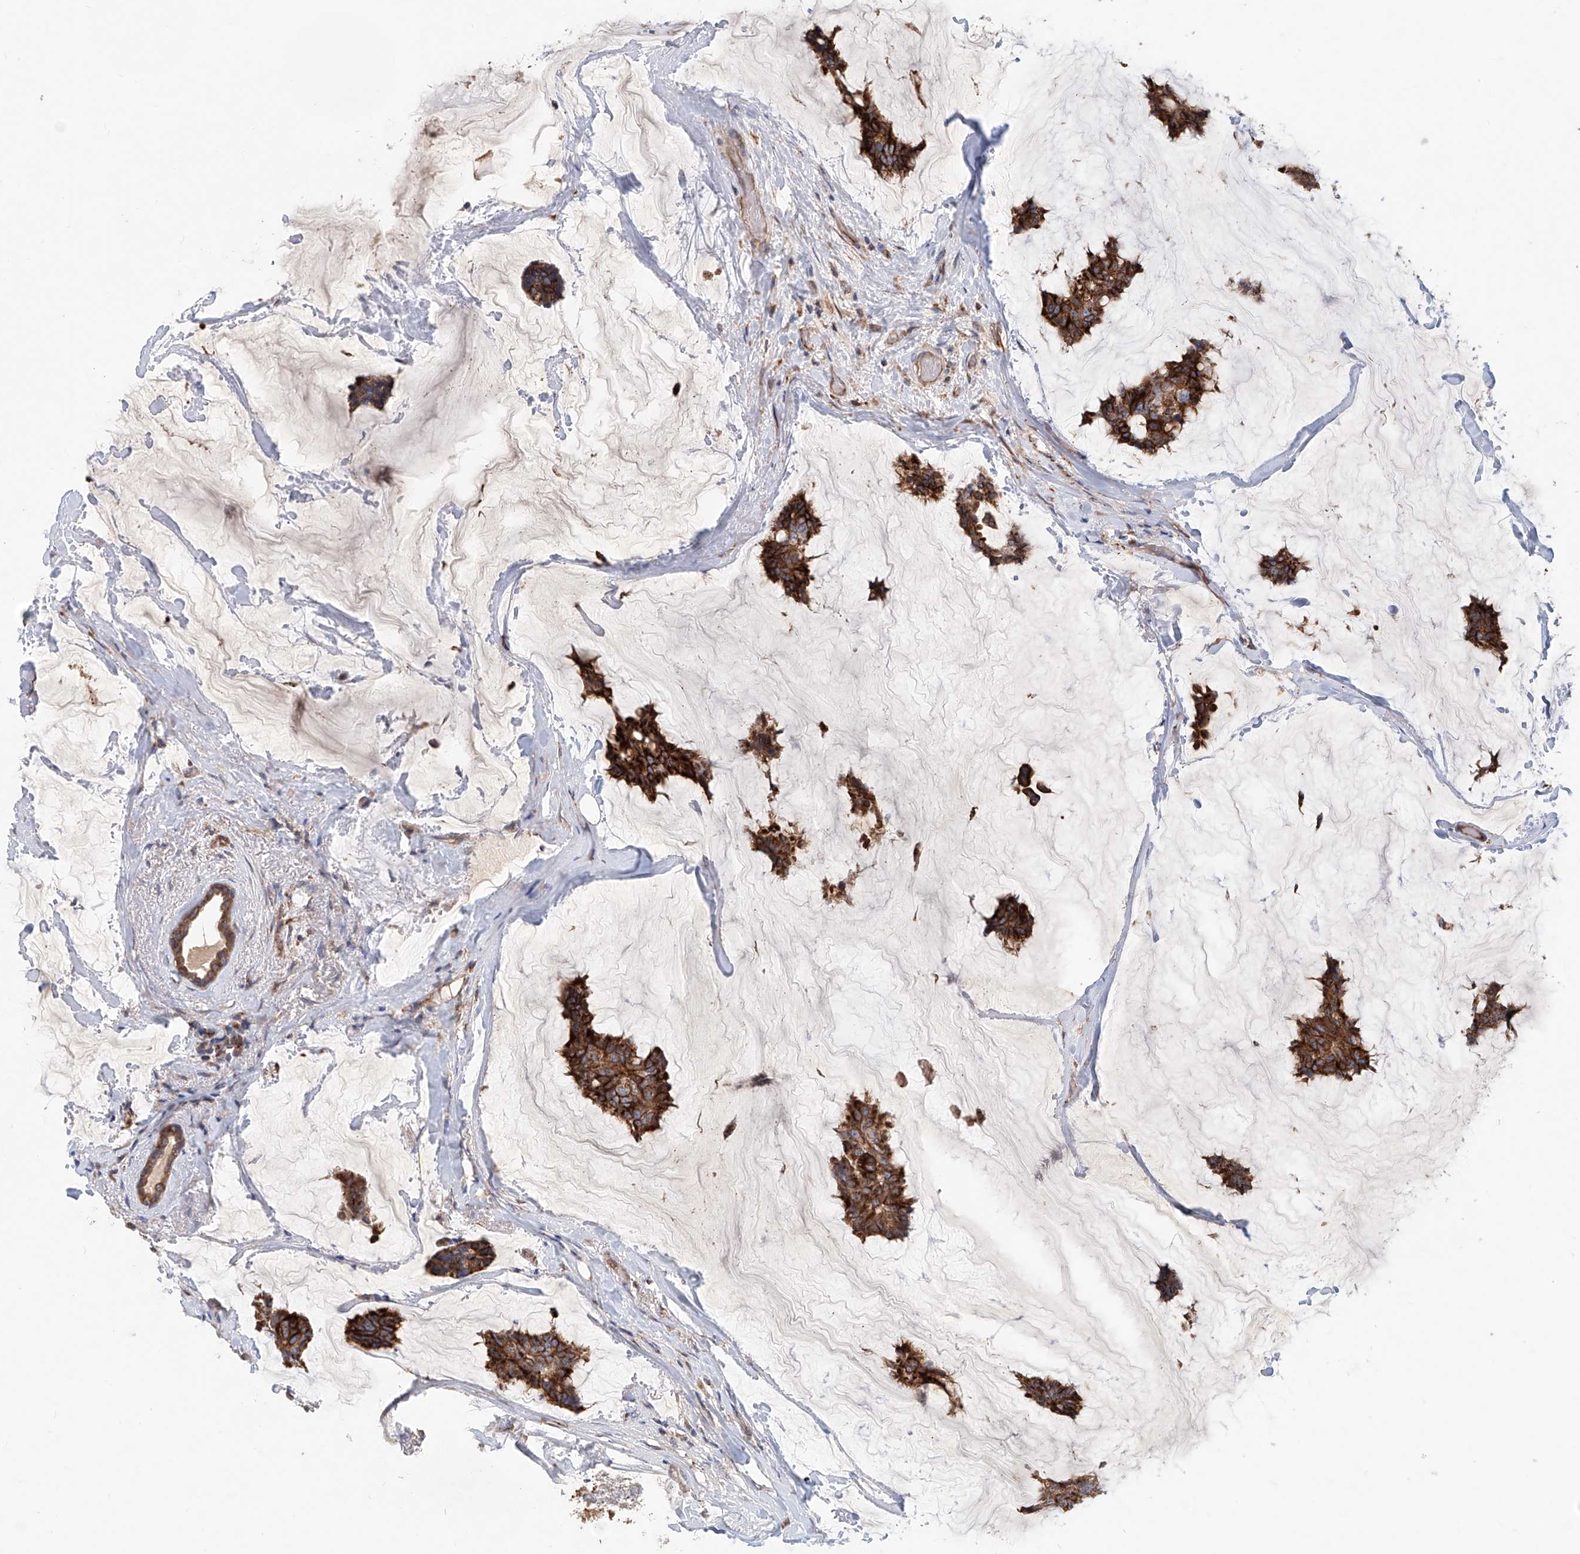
{"staining": {"intensity": "strong", "quantity": ">75%", "location": "cytoplasmic/membranous"}, "tissue": "breast cancer", "cell_type": "Tumor cells", "image_type": "cancer", "snomed": [{"axis": "morphology", "description": "Duct carcinoma"}, {"axis": "topography", "description": "Breast"}], "caption": "Tumor cells reveal strong cytoplasmic/membranous expression in about >75% of cells in breast cancer.", "gene": "HGSNAT", "patient": {"sex": "female", "age": 93}}